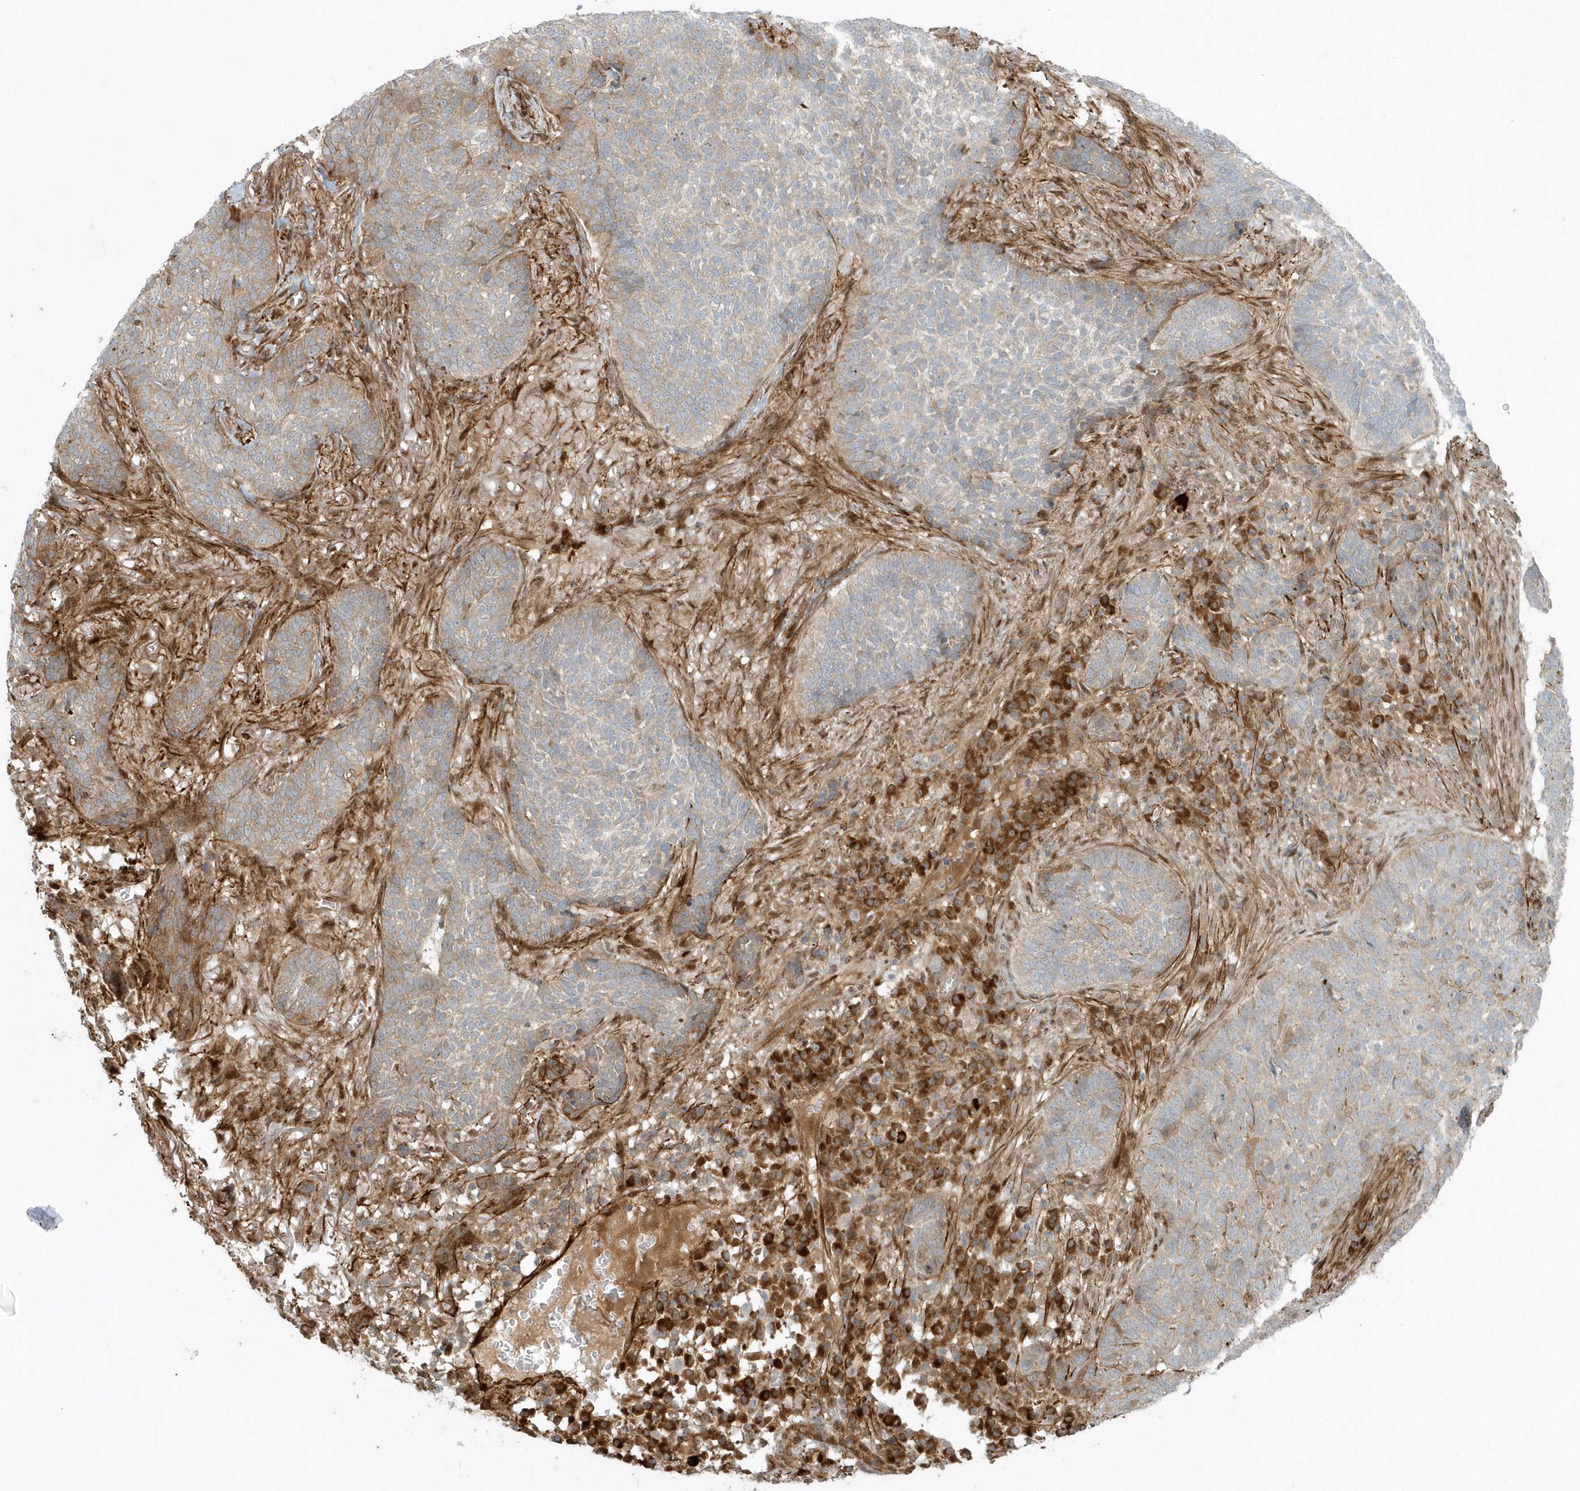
{"staining": {"intensity": "moderate", "quantity": "<25%", "location": "cytoplasmic/membranous"}, "tissue": "skin cancer", "cell_type": "Tumor cells", "image_type": "cancer", "snomed": [{"axis": "morphology", "description": "Basal cell carcinoma"}, {"axis": "topography", "description": "Skin"}], "caption": "This micrograph displays IHC staining of skin cancer (basal cell carcinoma), with low moderate cytoplasmic/membranous positivity in about <25% of tumor cells.", "gene": "MASP2", "patient": {"sex": "male", "age": 85}}